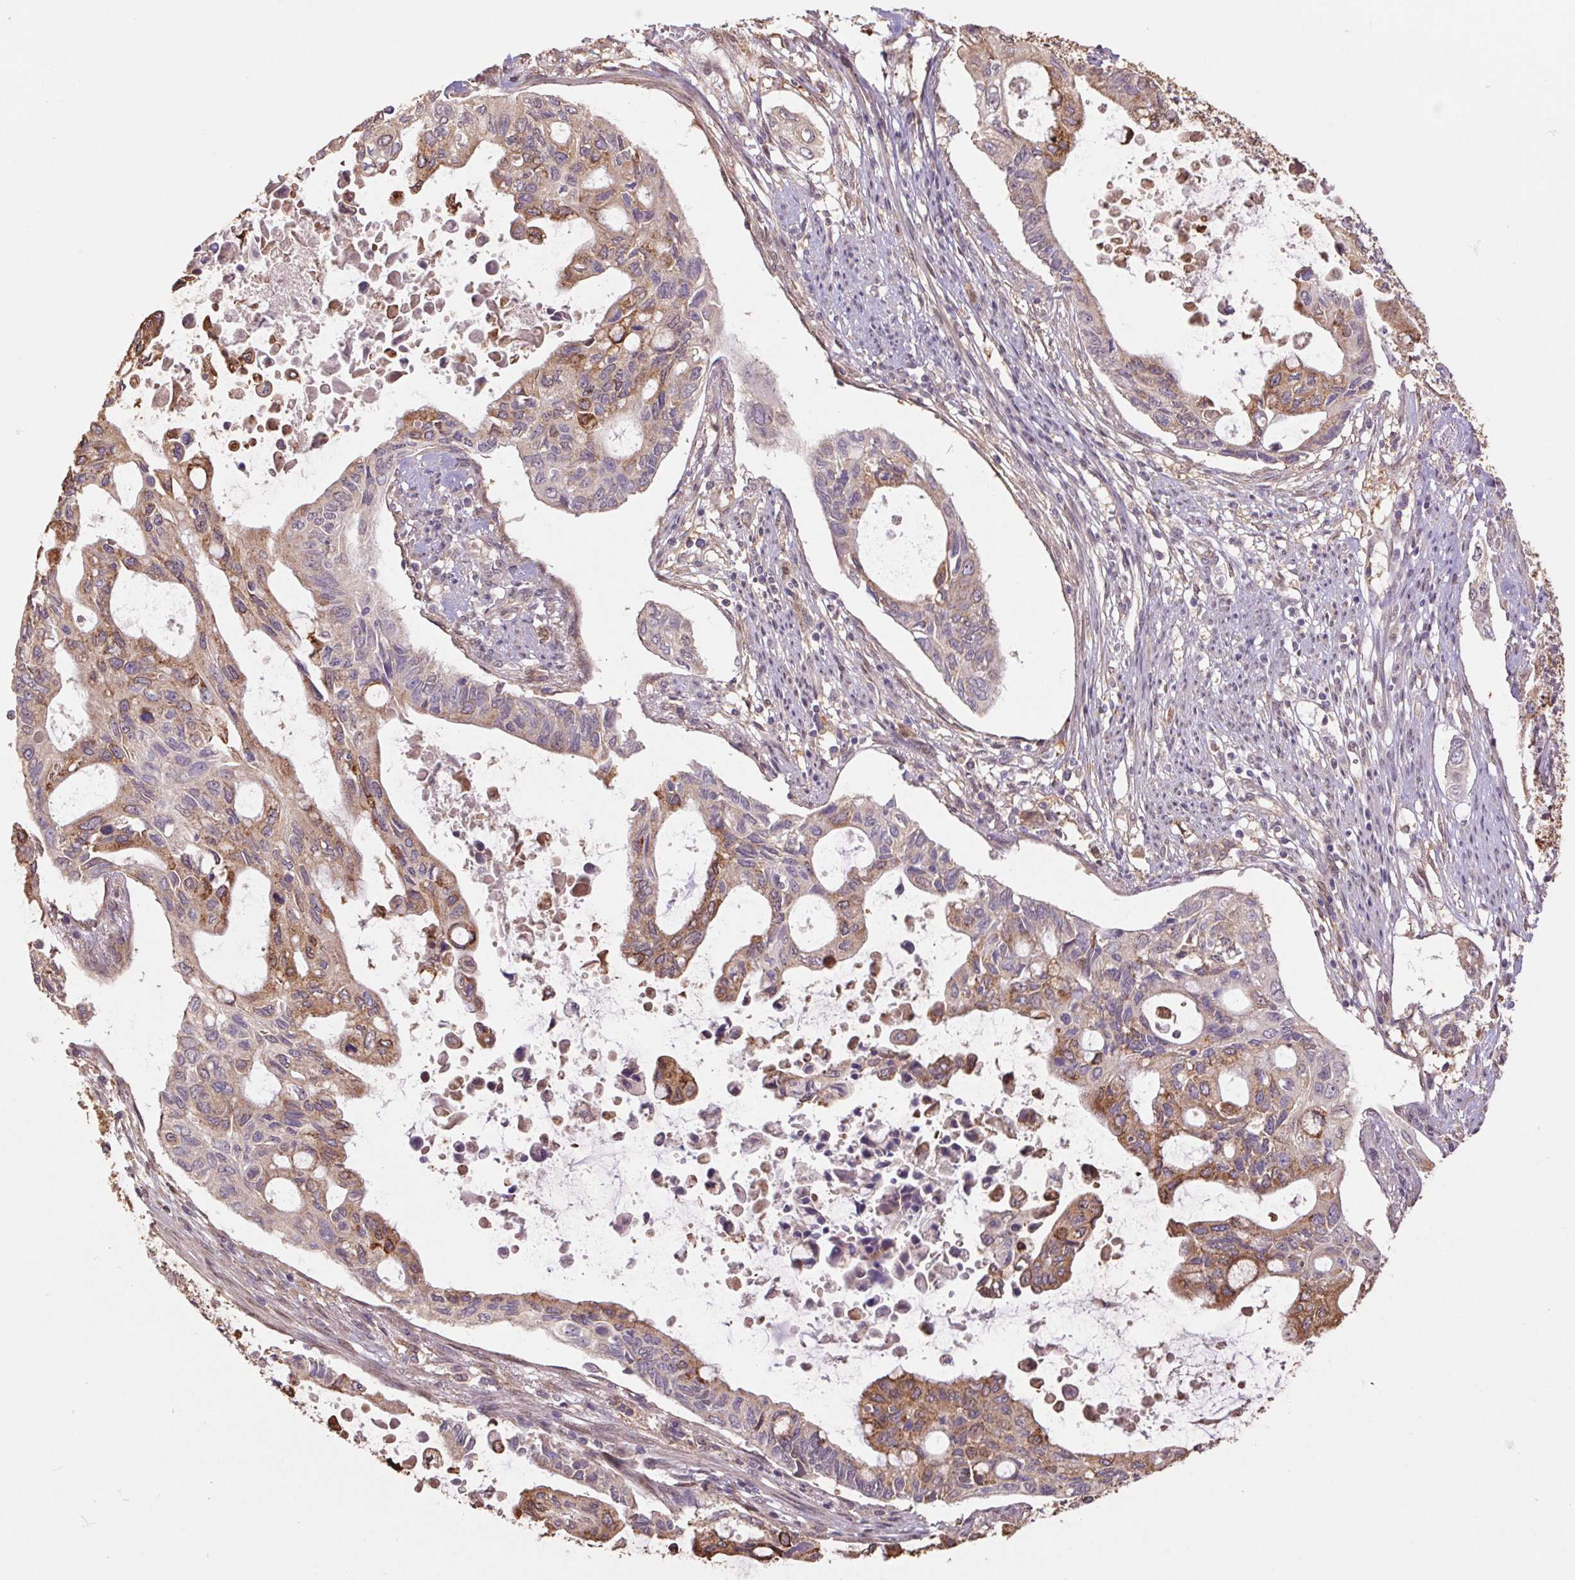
{"staining": {"intensity": "moderate", "quantity": "25%-75%", "location": "cytoplasmic/membranous"}, "tissue": "pancreatic cancer", "cell_type": "Tumor cells", "image_type": "cancer", "snomed": [{"axis": "morphology", "description": "Adenocarcinoma, NOS"}, {"axis": "topography", "description": "Pancreas"}], "caption": "A high-resolution micrograph shows IHC staining of pancreatic adenocarcinoma, which exhibits moderate cytoplasmic/membranous positivity in approximately 25%-75% of tumor cells.", "gene": "CUTA", "patient": {"sex": "female", "age": 63}}